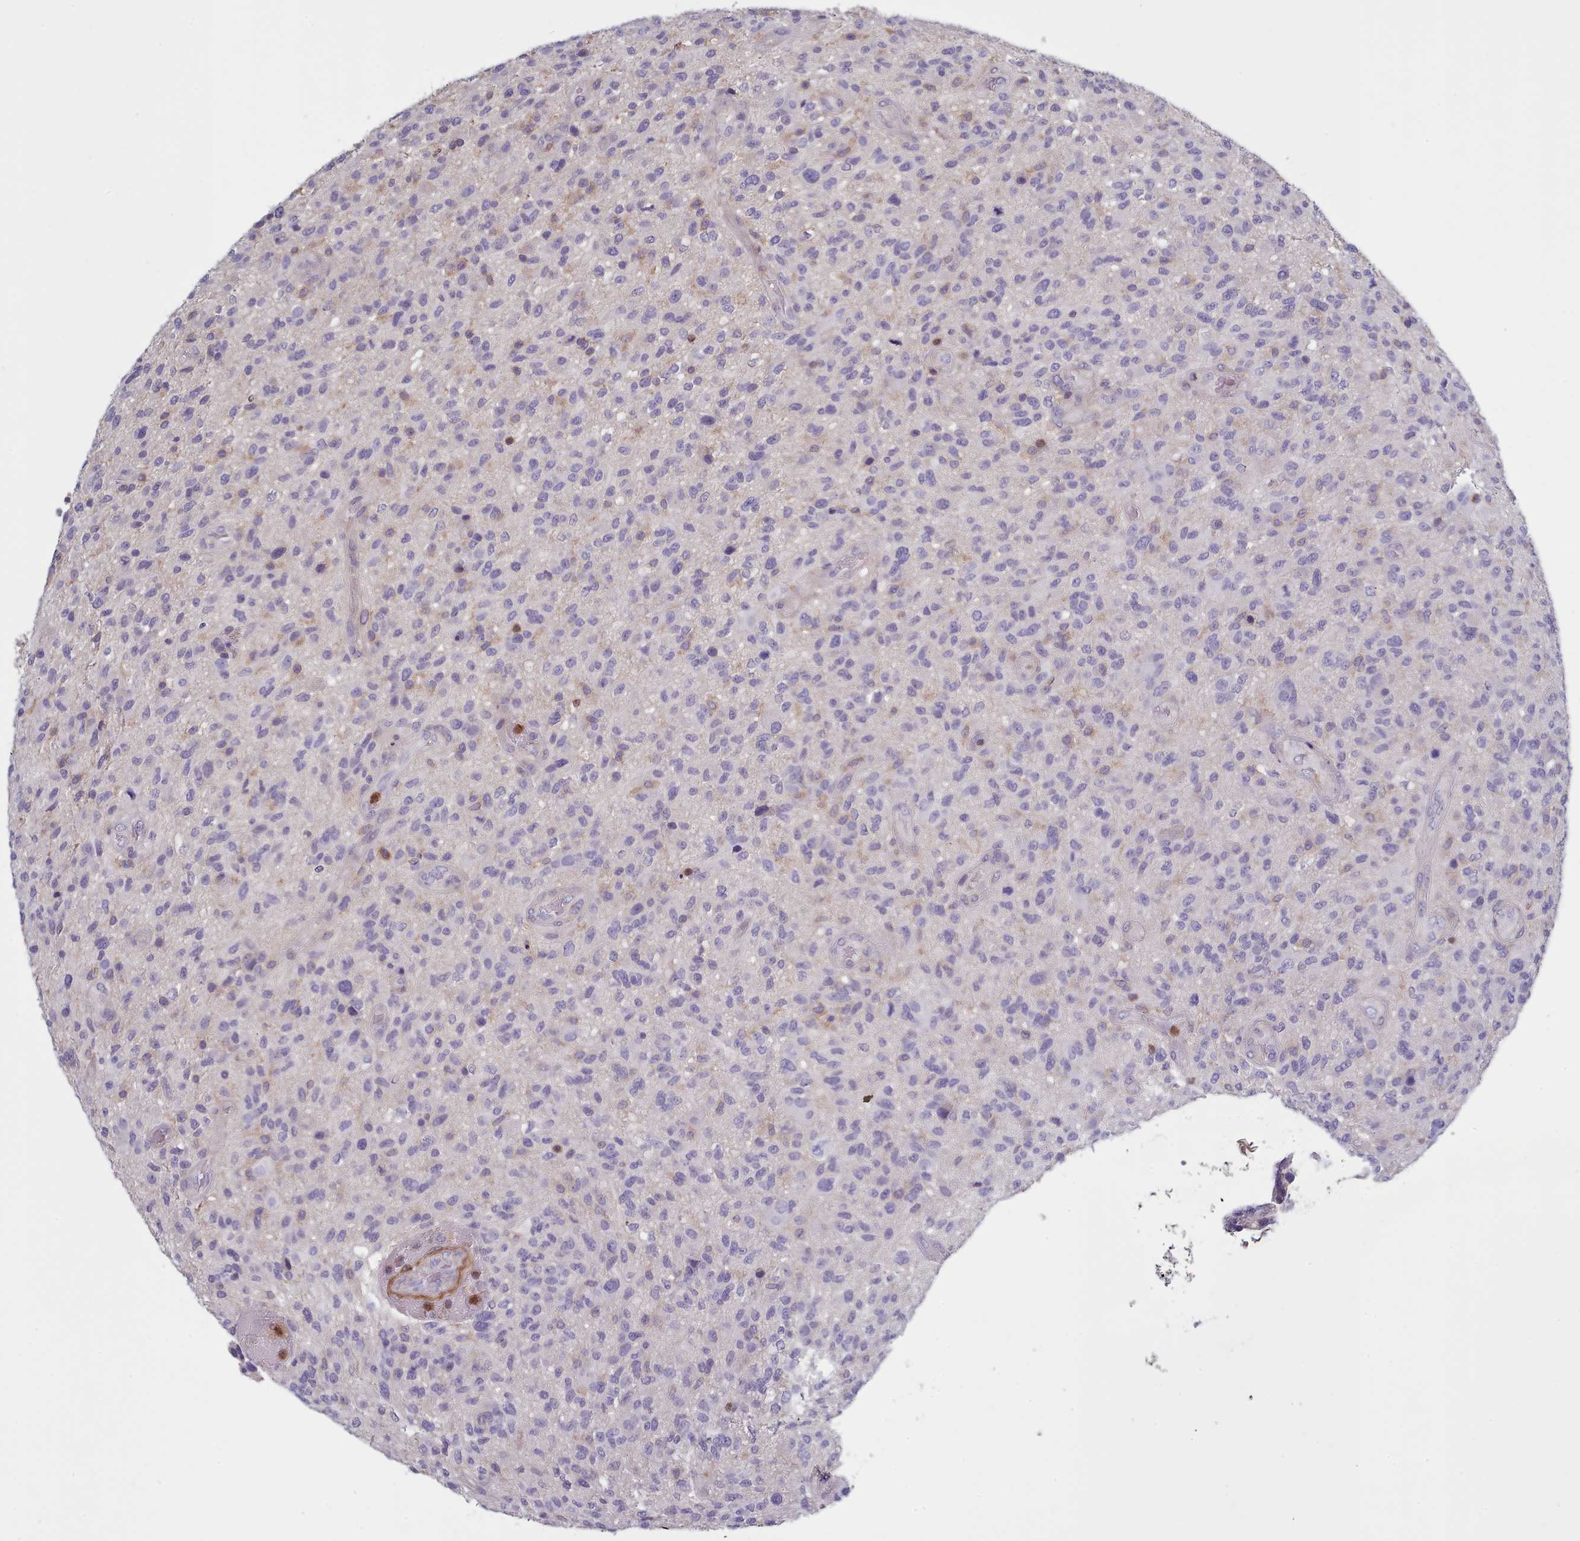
{"staining": {"intensity": "negative", "quantity": "none", "location": "none"}, "tissue": "glioma", "cell_type": "Tumor cells", "image_type": "cancer", "snomed": [{"axis": "morphology", "description": "Glioma, malignant, High grade"}, {"axis": "topography", "description": "Brain"}], "caption": "Micrograph shows no significant protein staining in tumor cells of glioma.", "gene": "RAC2", "patient": {"sex": "male", "age": 47}}